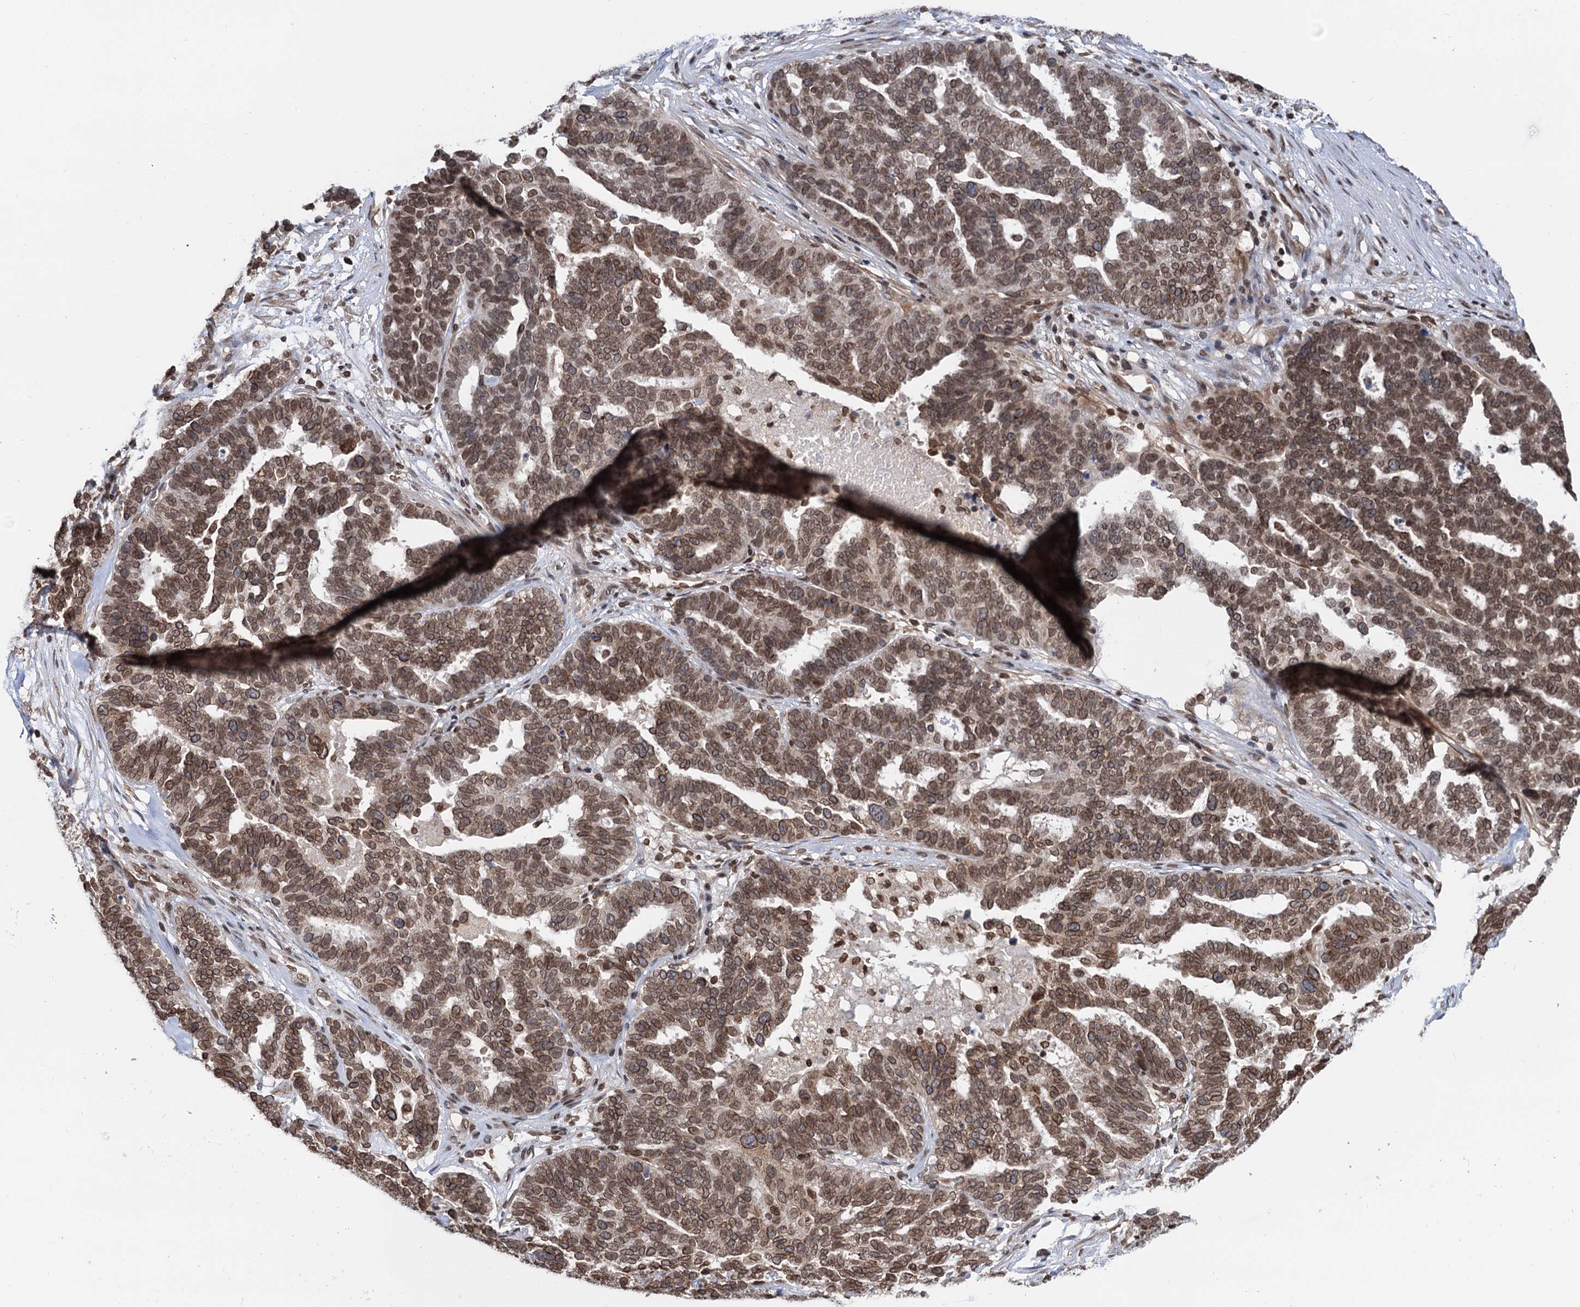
{"staining": {"intensity": "moderate", "quantity": ">75%", "location": "cytoplasmic/membranous,nuclear"}, "tissue": "ovarian cancer", "cell_type": "Tumor cells", "image_type": "cancer", "snomed": [{"axis": "morphology", "description": "Cystadenocarcinoma, serous, NOS"}, {"axis": "topography", "description": "Ovary"}], "caption": "This image displays IHC staining of human ovarian cancer (serous cystadenocarcinoma), with medium moderate cytoplasmic/membranous and nuclear positivity in approximately >75% of tumor cells.", "gene": "ZC3H13", "patient": {"sex": "female", "age": 59}}